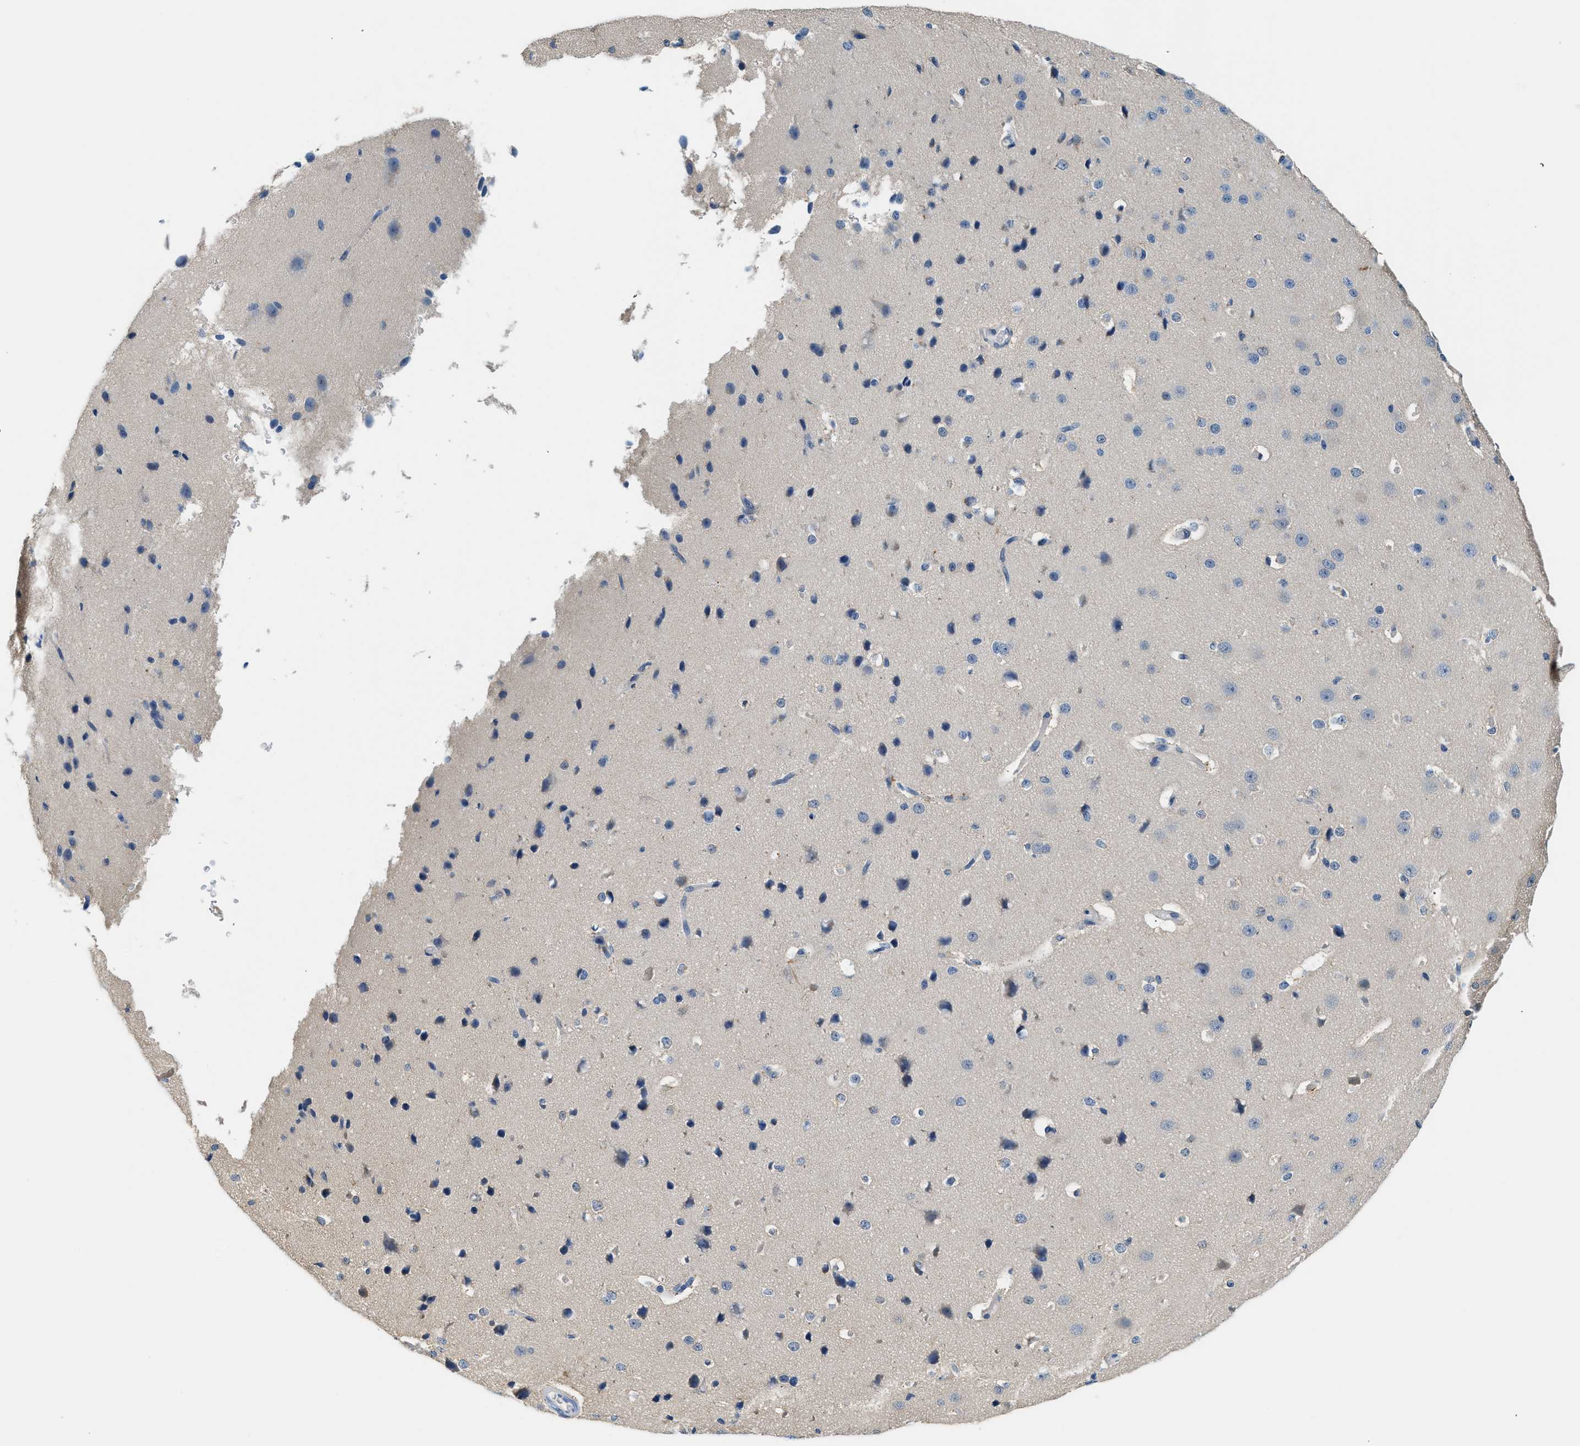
{"staining": {"intensity": "negative", "quantity": "none", "location": "none"}, "tissue": "cerebral cortex", "cell_type": "Endothelial cells", "image_type": "normal", "snomed": [{"axis": "morphology", "description": "Normal tissue, NOS"}, {"axis": "morphology", "description": "Developmental malformation"}, {"axis": "topography", "description": "Cerebral cortex"}], "caption": "DAB immunohistochemical staining of unremarkable cerebral cortex displays no significant positivity in endothelial cells.", "gene": "SLC35E1", "patient": {"sex": "female", "age": 30}}